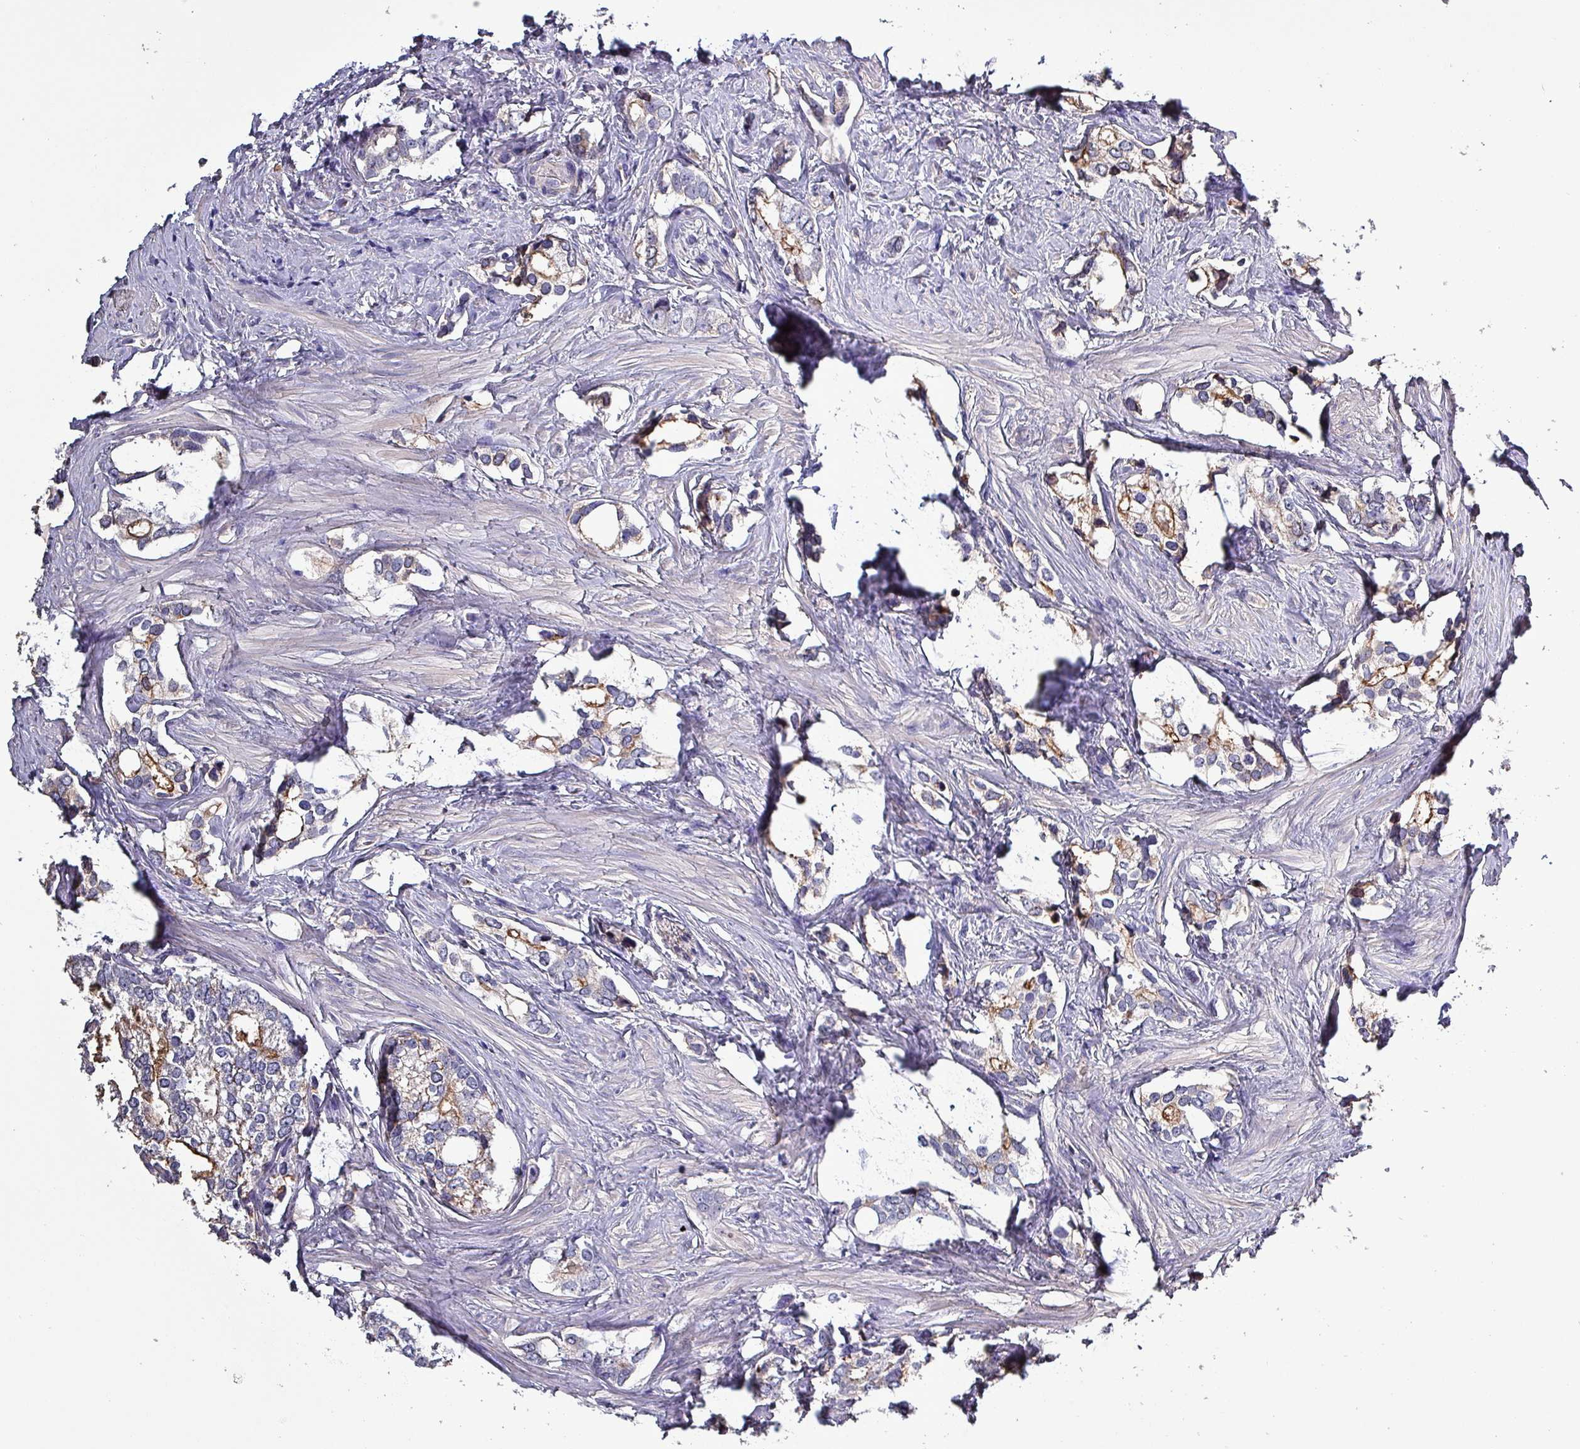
{"staining": {"intensity": "weak", "quantity": "<25%", "location": "cytoplasmic/membranous"}, "tissue": "prostate cancer", "cell_type": "Tumor cells", "image_type": "cancer", "snomed": [{"axis": "morphology", "description": "Adenocarcinoma, High grade"}, {"axis": "topography", "description": "Prostate"}], "caption": "IHC of high-grade adenocarcinoma (prostate) reveals no expression in tumor cells.", "gene": "HTRA4", "patient": {"sex": "male", "age": 66}}